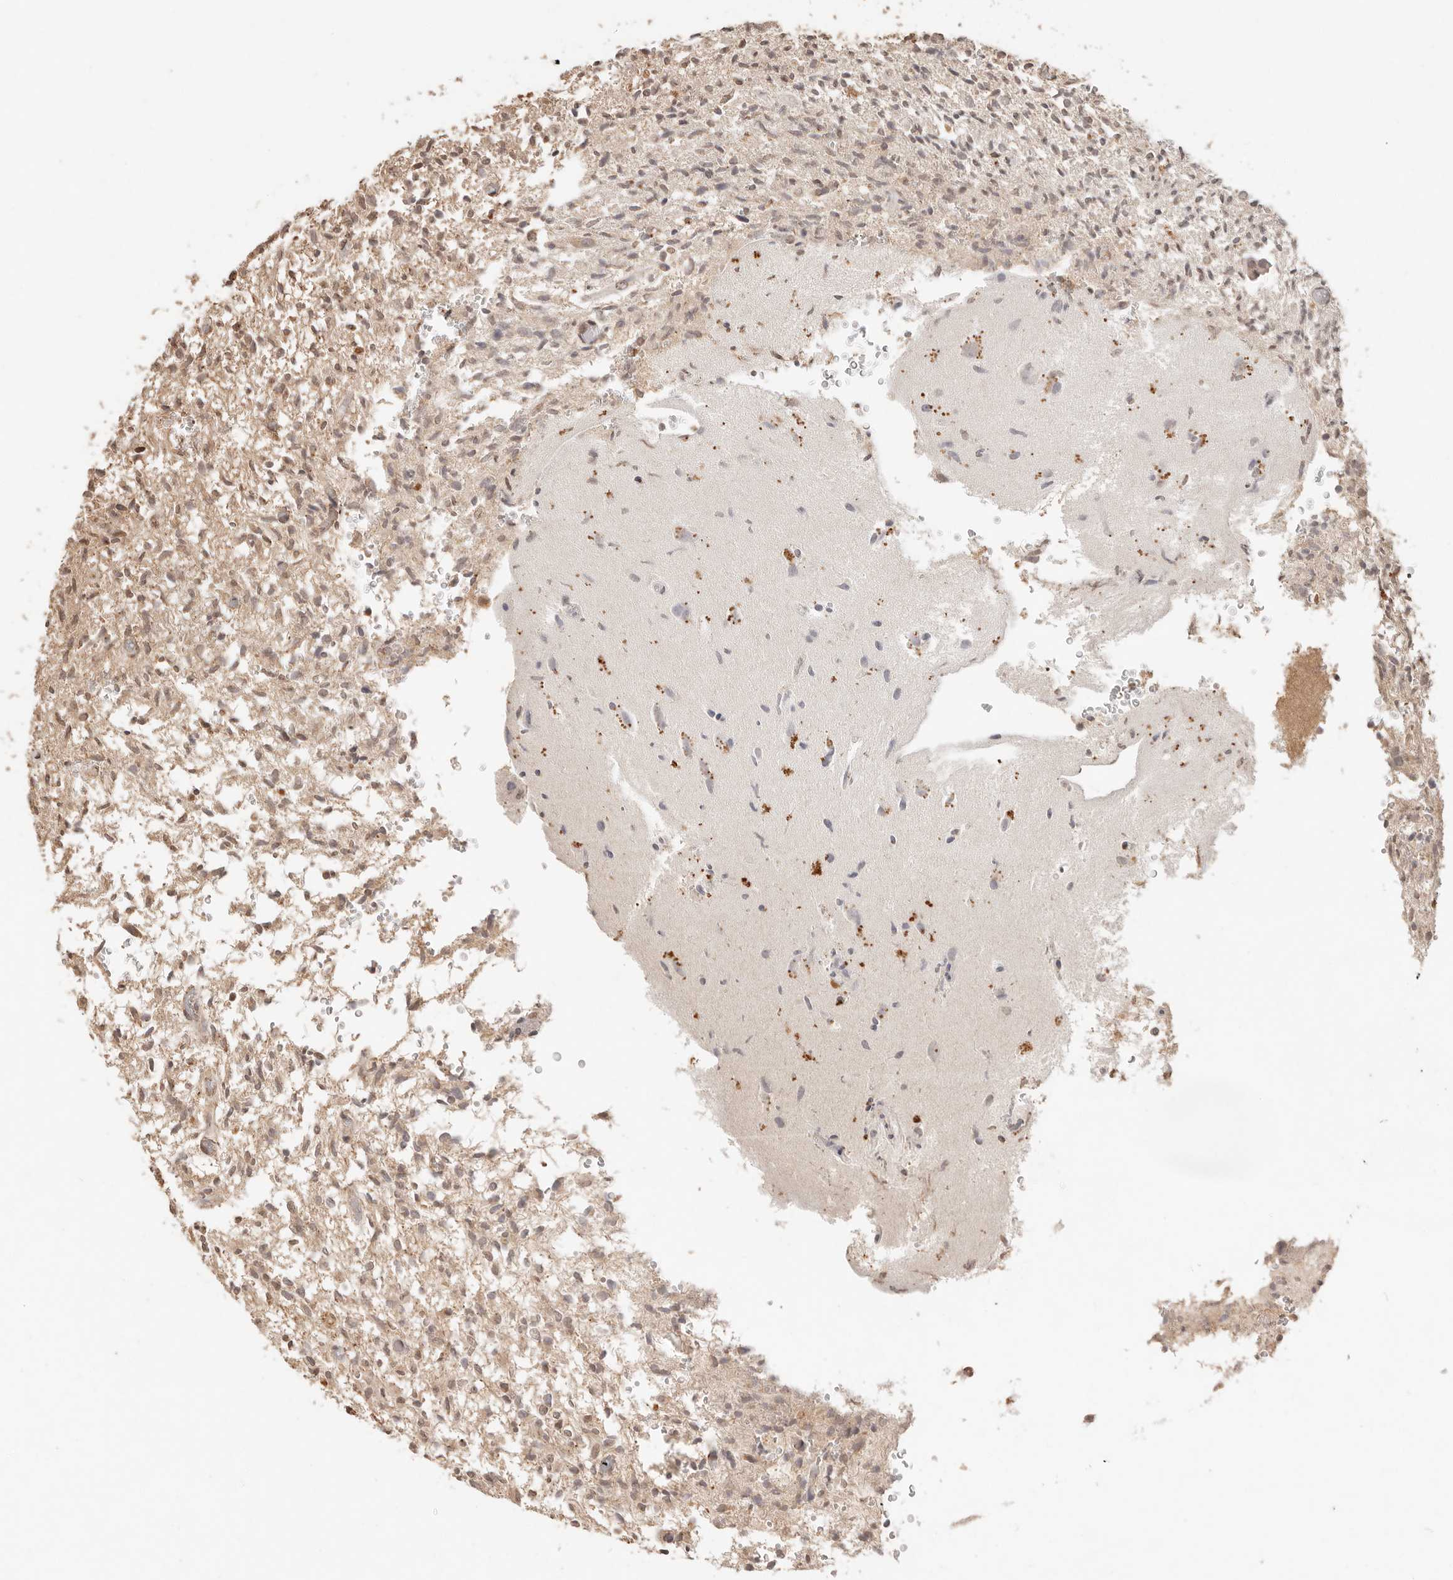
{"staining": {"intensity": "weak", "quantity": ">75%", "location": "nuclear"}, "tissue": "glioma", "cell_type": "Tumor cells", "image_type": "cancer", "snomed": [{"axis": "morphology", "description": "Glioma, malignant, High grade"}, {"axis": "topography", "description": "Brain"}], "caption": "An immunohistochemistry image of neoplastic tissue is shown. Protein staining in brown highlights weak nuclear positivity in malignant glioma (high-grade) within tumor cells.", "gene": "LMO4", "patient": {"sex": "female", "age": 57}}